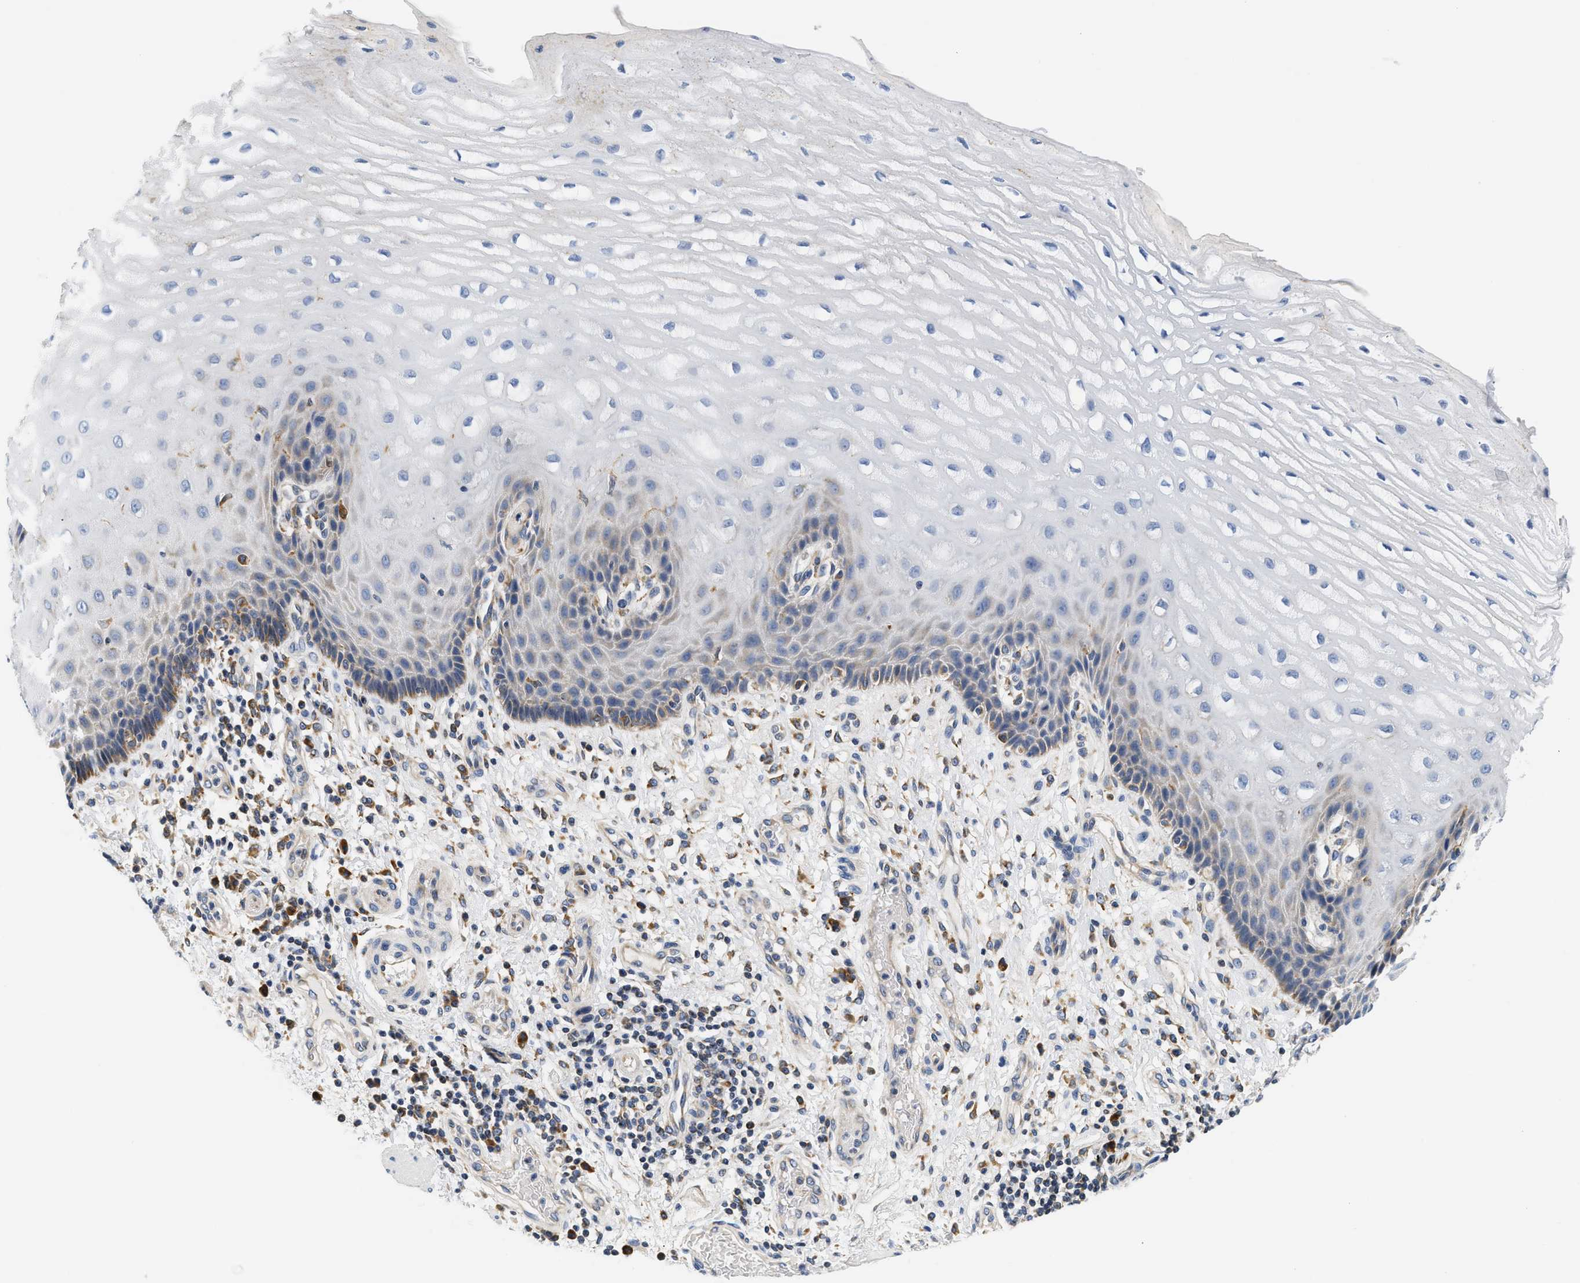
{"staining": {"intensity": "moderate", "quantity": "<25%", "location": "cytoplasmic/membranous"}, "tissue": "esophagus", "cell_type": "Squamous epithelial cells", "image_type": "normal", "snomed": [{"axis": "morphology", "description": "Normal tissue, NOS"}, {"axis": "topography", "description": "Esophagus"}], "caption": "Squamous epithelial cells show low levels of moderate cytoplasmic/membranous staining in approximately <25% of cells in benign esophagus. (brown staining indicates protein expression, while blue staining denotes nuclei).", "gene": "HDHD3", "patient": {"sex": "male", "age": 54}}